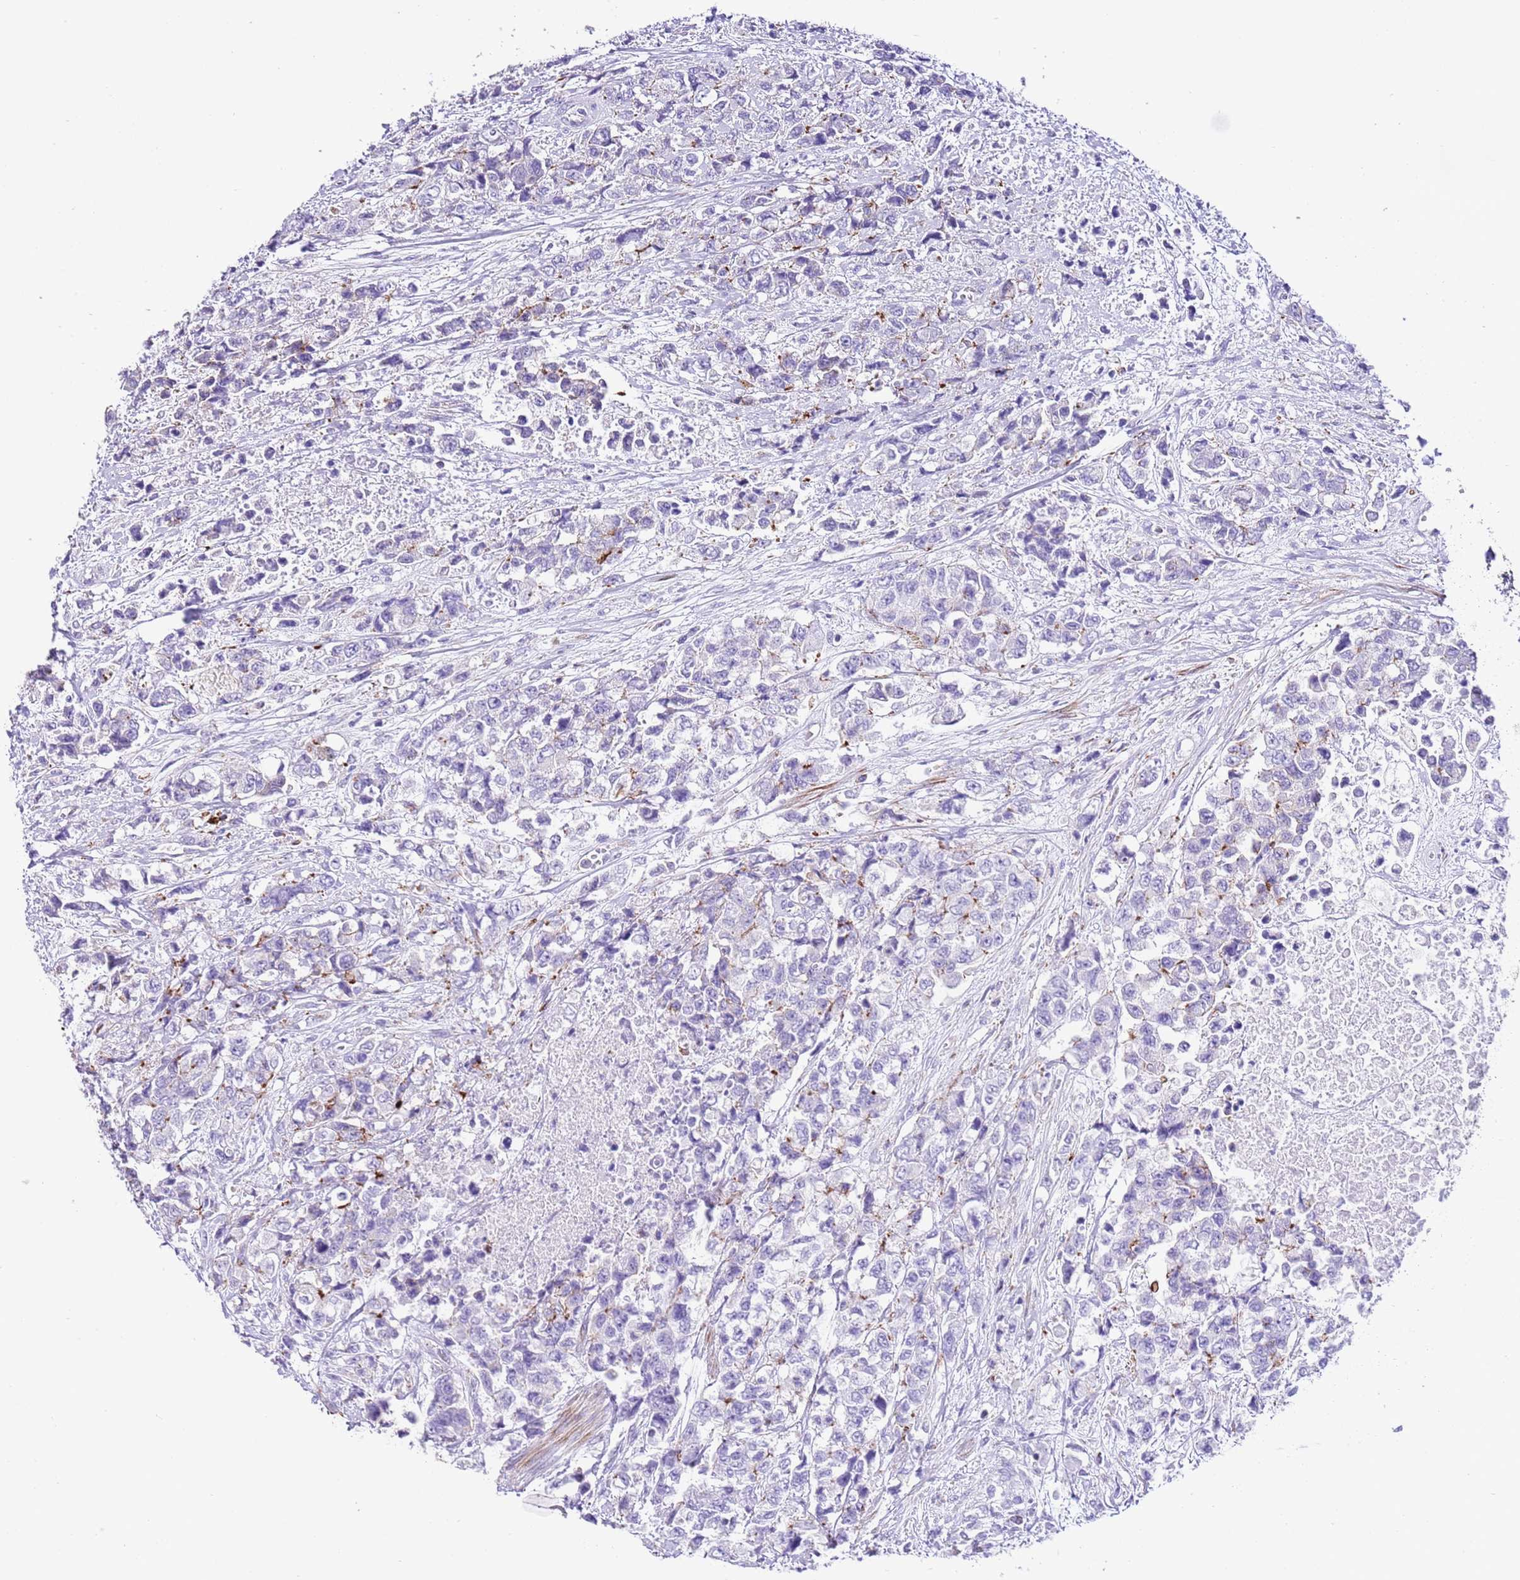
{"staining": {"intensity": "negative", "quantity": "none", "location": "none"}, "tissue": "urothelial cancer", "cell_type": "Tumor cells", "image_type": "cancer", "snomed": [{"axis": "morphology", "description": "Urothelial carcinoma, High grade"}, {"axis": "topography", "description": "Urinary bladder"}], "caption": "There is no significant positivity in tumor cells of high-grade urothelial carcinoma. (Brightfield microscopy of DAB (3,3'-diaminobenzidine) IHC at high magnification).", "gene": "ALDH3A1", "patient": {"sex": "female", "age": 78}}